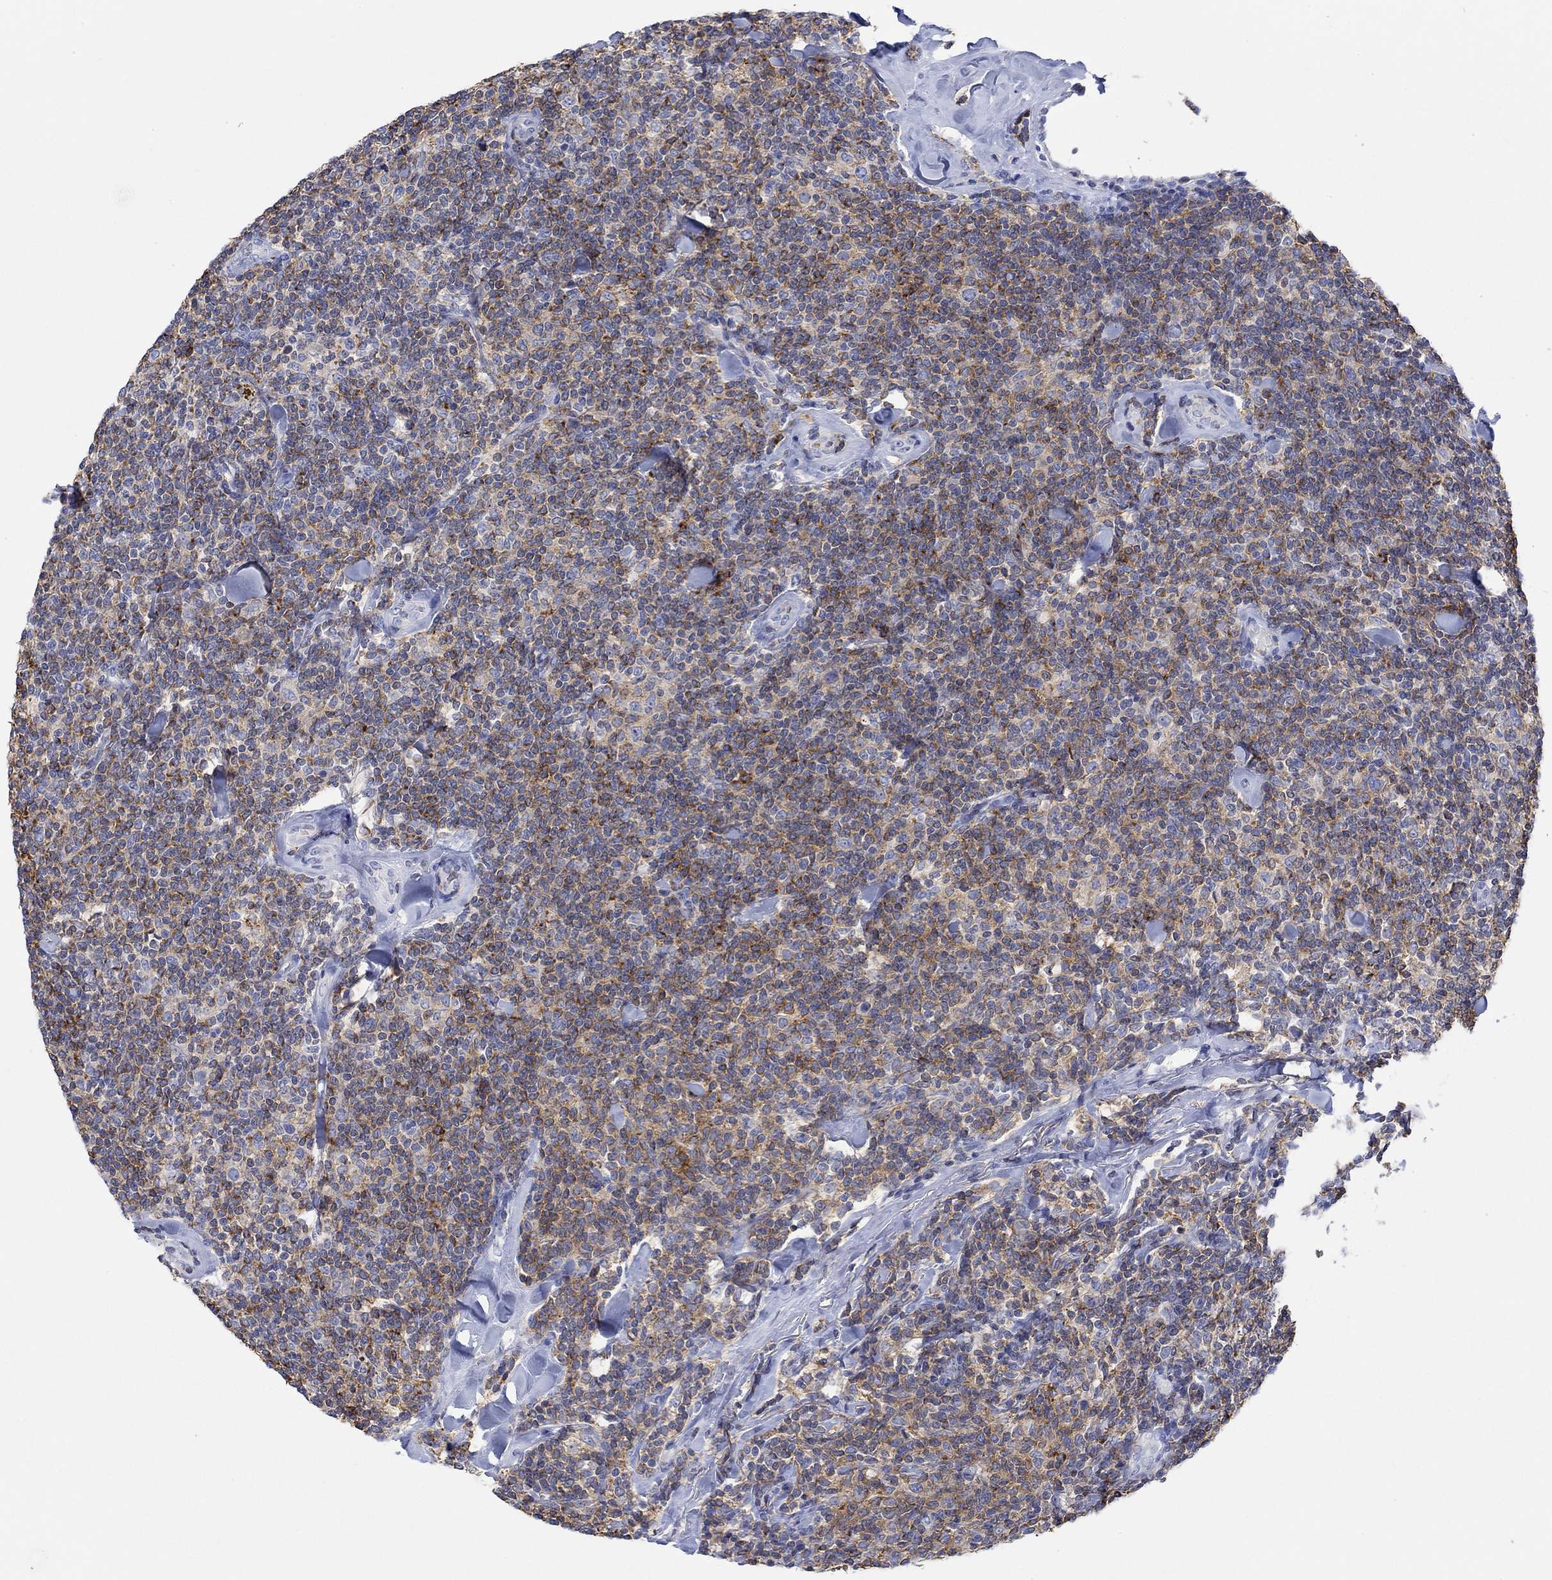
{"staining": {"intensity": "weak", "quantity": ">75%", "location": "cytoplasmic/membranous"}, "tissue": "lymphoma", "cell_type": "Tumor cells", "image_type": "cancer", "snomed": [{"axis": "morphology", "description": "Malignant lymphoma, non-Hodgkin's type, Low grade"}, {"axis": "topography", "description": "Lymph node"}], "caption": "Low-grade malignant lymphoma, non-Hodgkin's type stained with a protein marker demonstrates weak staining in tumor cells.", "gene": "GCM1", "patient": {"sex": "female", "age": 56}}